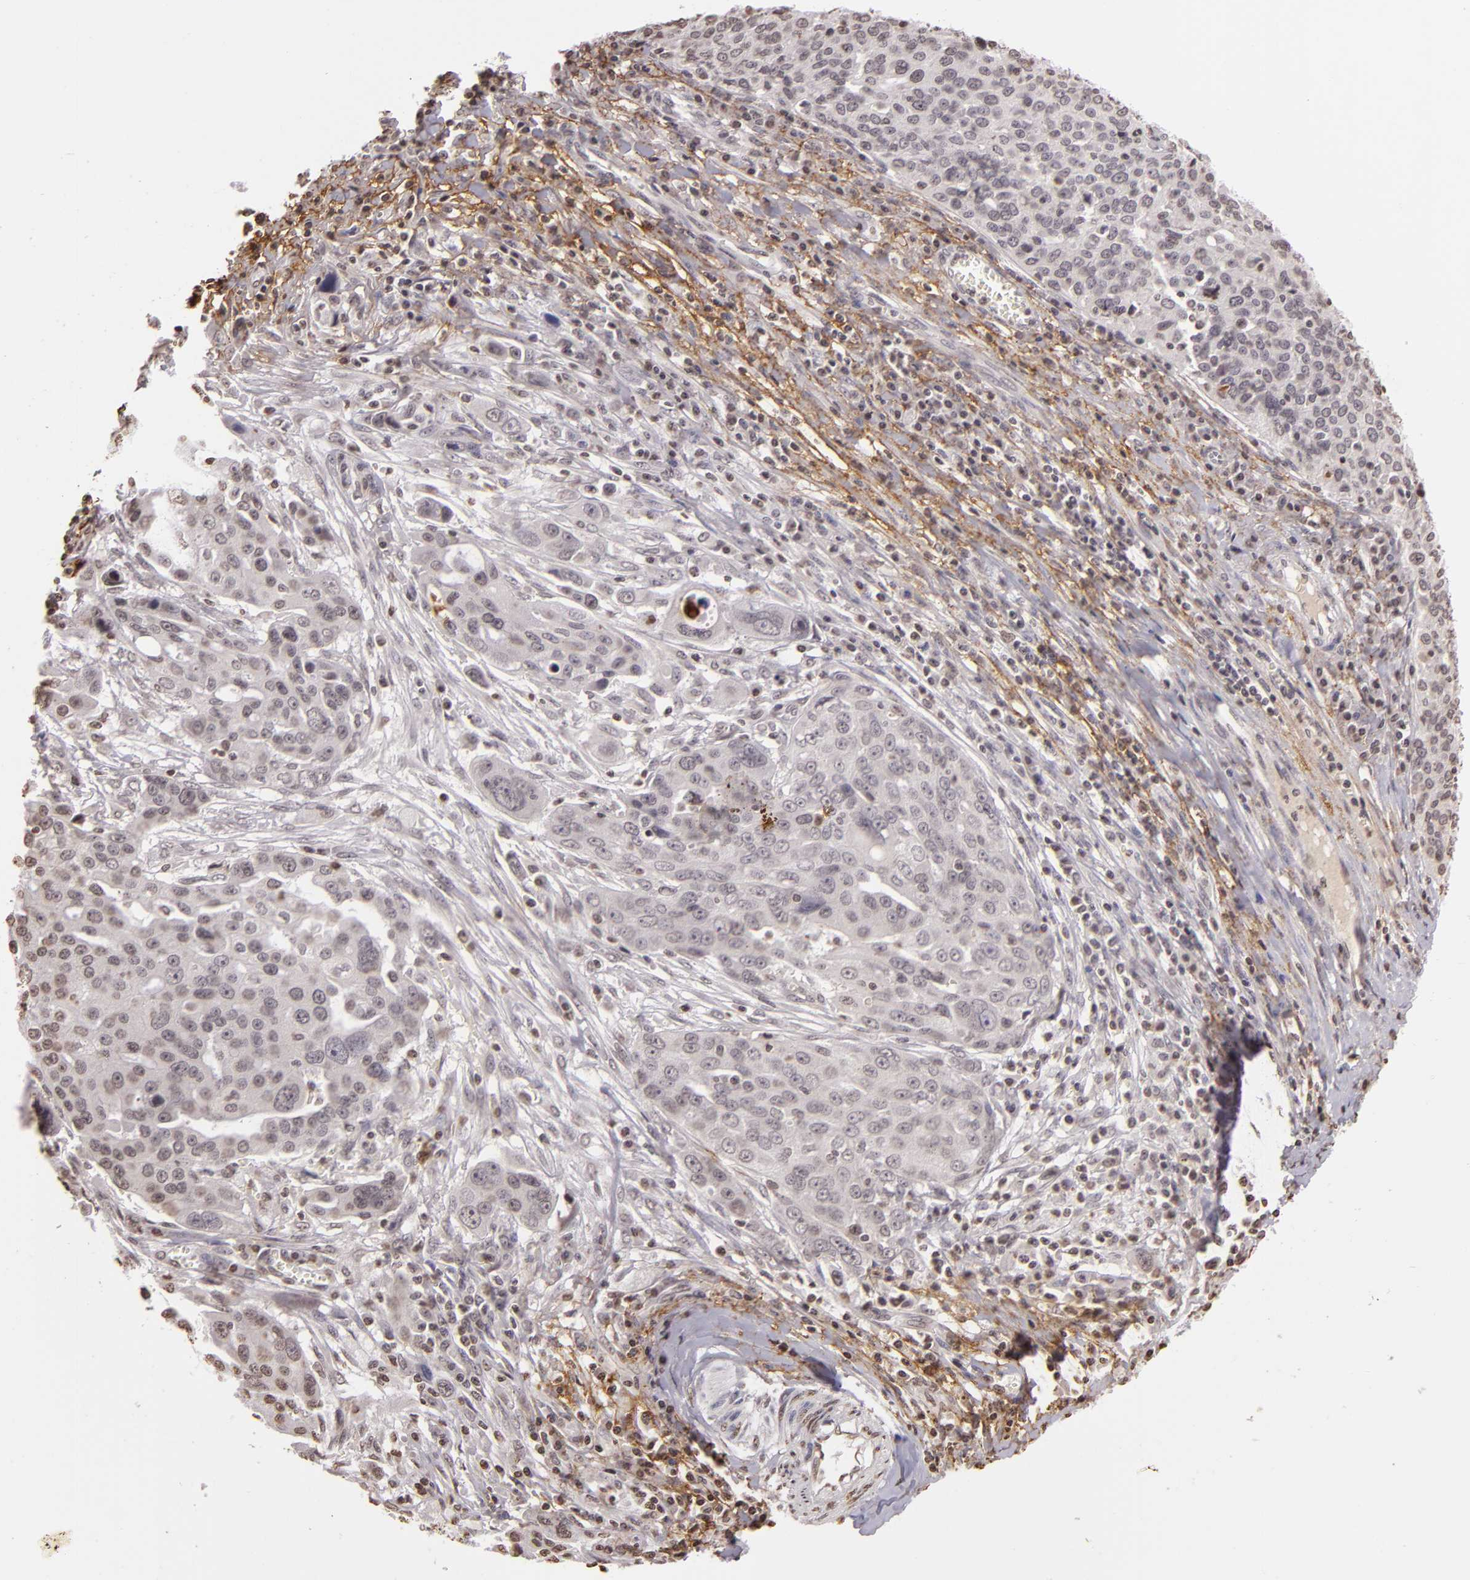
{"staining": {"intensity": "negative", "quantity": "none", "location": "none"}, "tissue": "ovarian cancer", "cell_type": "Tumor cells", "image_type": "cancer", "snomed": [{"axis": "morphology", "description": "Carcinoma, endometroid"}, {"axis": "topography", "description": "Ovary"}], "caption": "Endometroid carcinoma (ovarian) stained for a protein using immunohistochemistry (IHC) displays no expression tumor cells.", "gene": "THRB", "patient": {"sex": "female", "age": 75}}